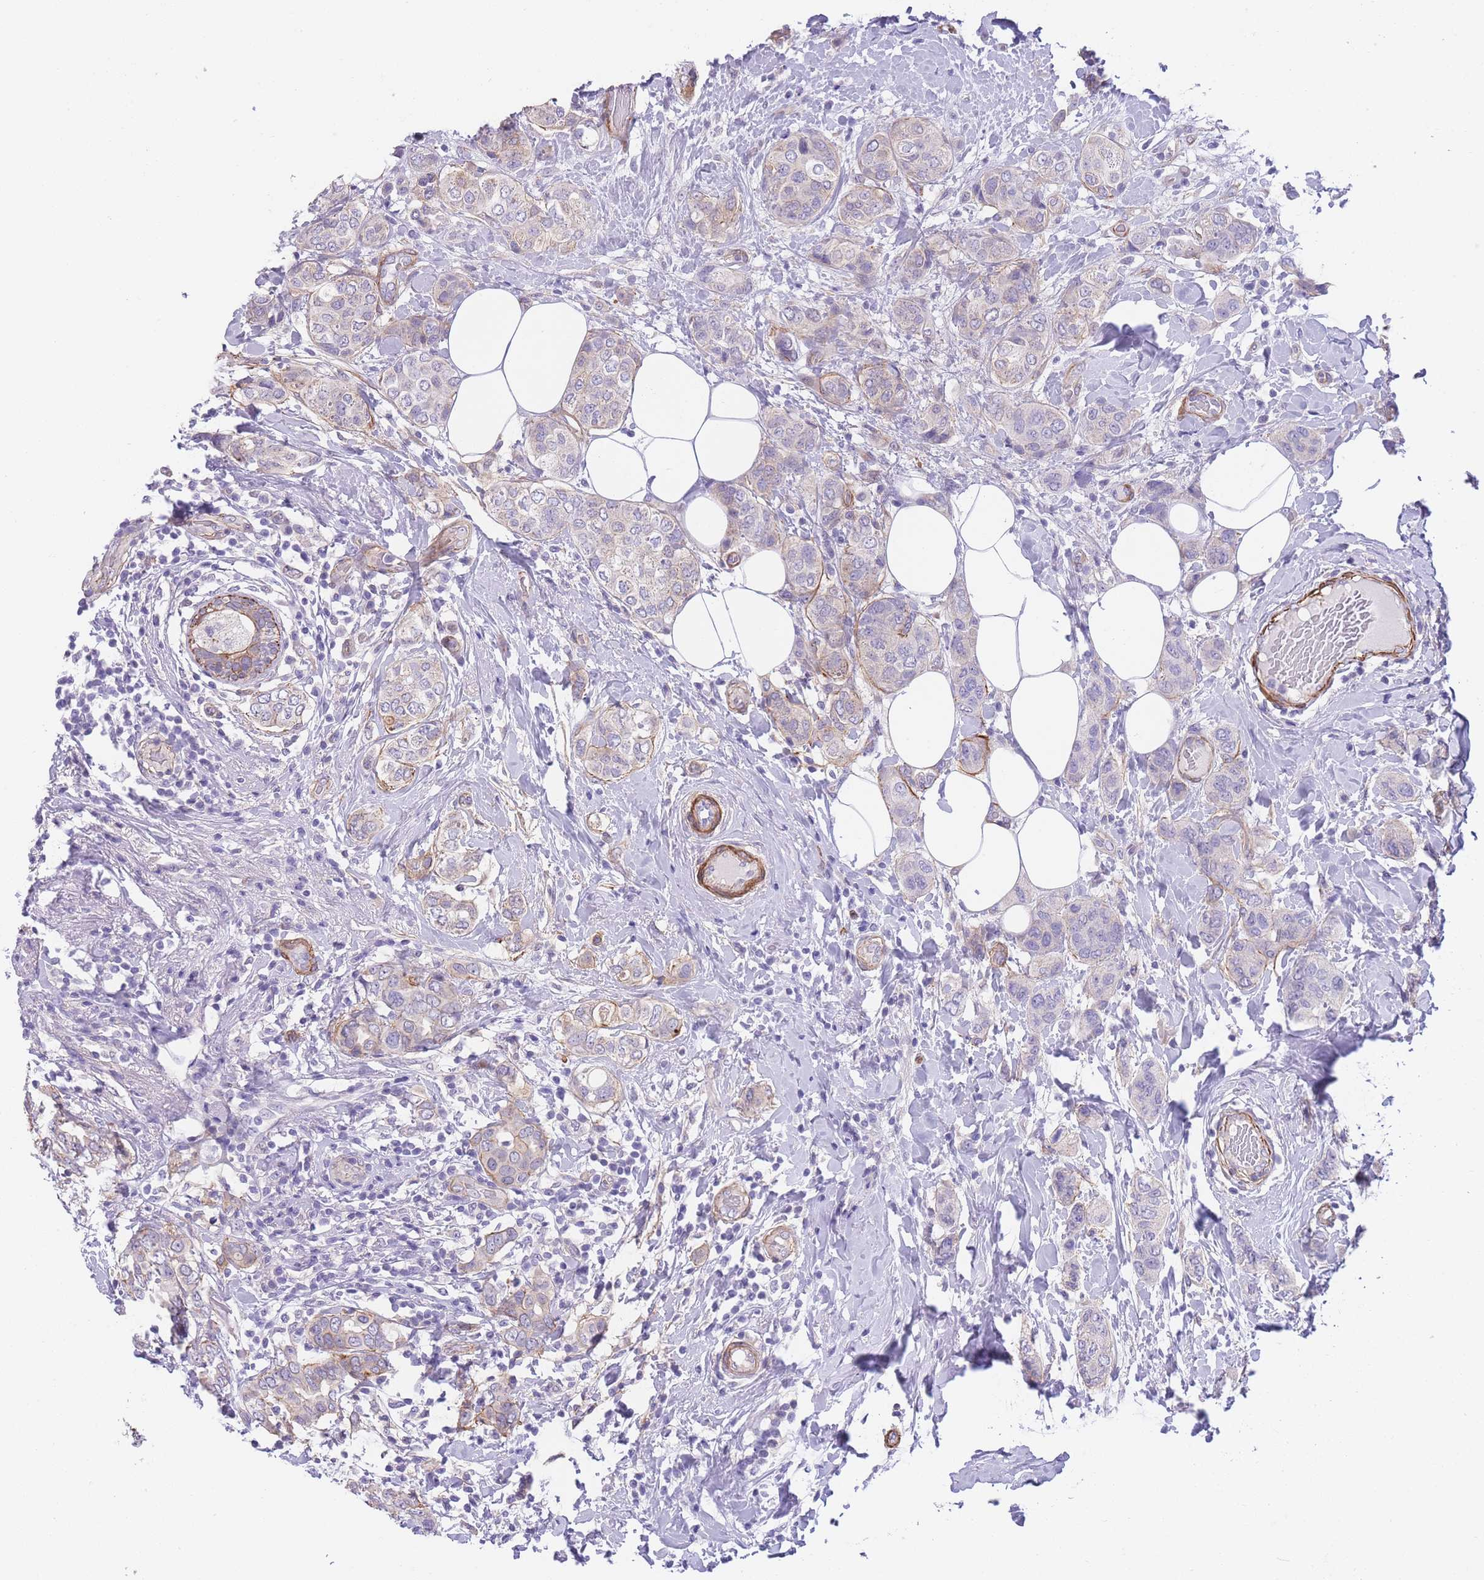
{"staining": {"intensity": "negative", "quantity": "none", "location": "none"}, "tissue": "breast cancer", "cell_type": "Tumor cells", "image_type": "cancer", "snomed": [{"axis": "morphology", "description": "Lobular carcinoma"}, {"axis": "topography", "description": "Breast"}], "caption": "There is no significant positivity in tumor cells of breast cancer.", "gene": "FAM124A", "patient": {"sex": "female", "age": 51}}